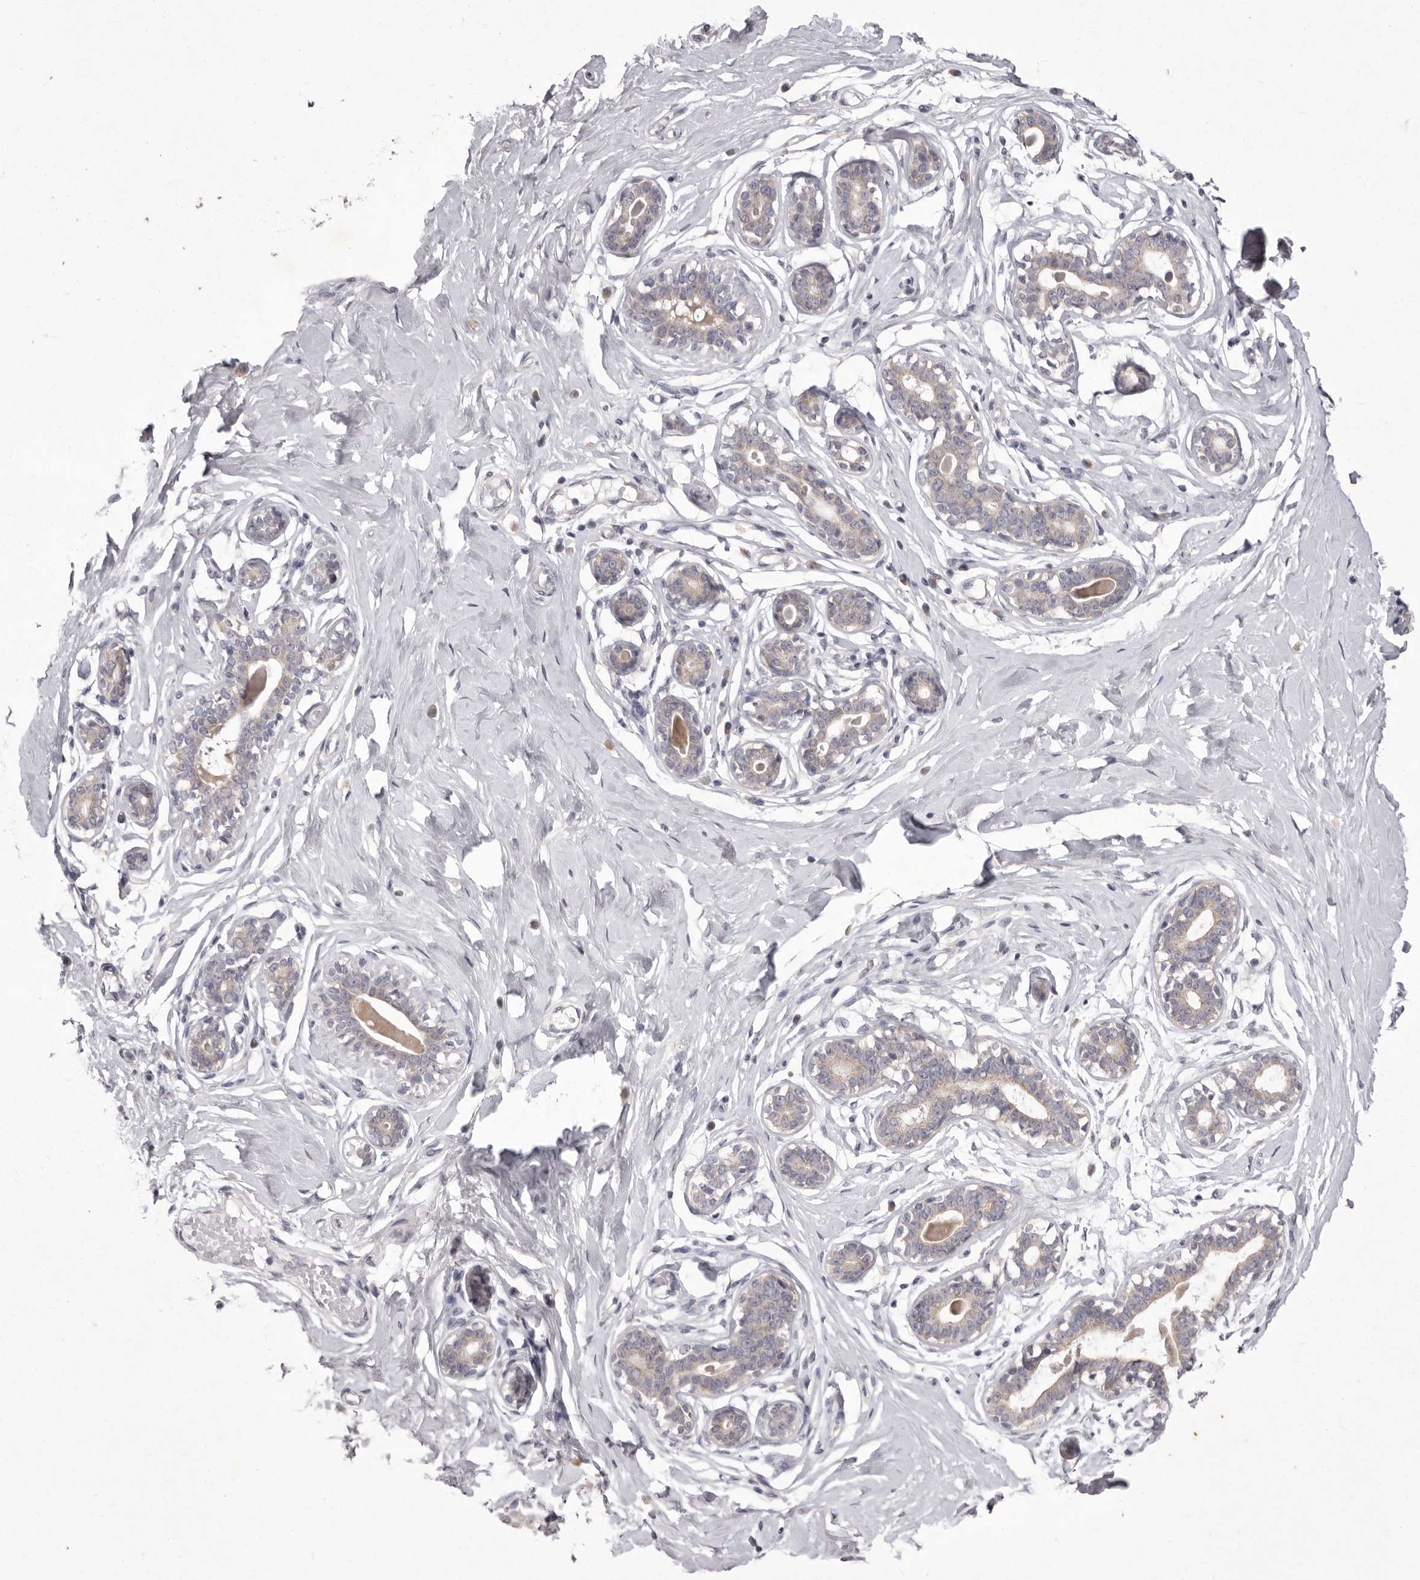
{"staining": {"intensity": "negative", "quantity": "none", "location": "none"}, "tissue": "breast", "cell_type": "Adipocytes", "image_type": "normal", "snomed": [{"axis": "morphology", "description": "Normal tissue, NOS"}, {"axis": "morphology", "description": "Adenoma, NOS"}, {"axis": "topography", "description": "Breast"}], "caption": "High magnification brightfield microscopy of benign breast stained with DAB (brown) and counterstained with hematoxylin (blue): adipocytes show no significant positivity.", "gene": "P2RX6", "patient": {"sex": "female", "age": 23}}